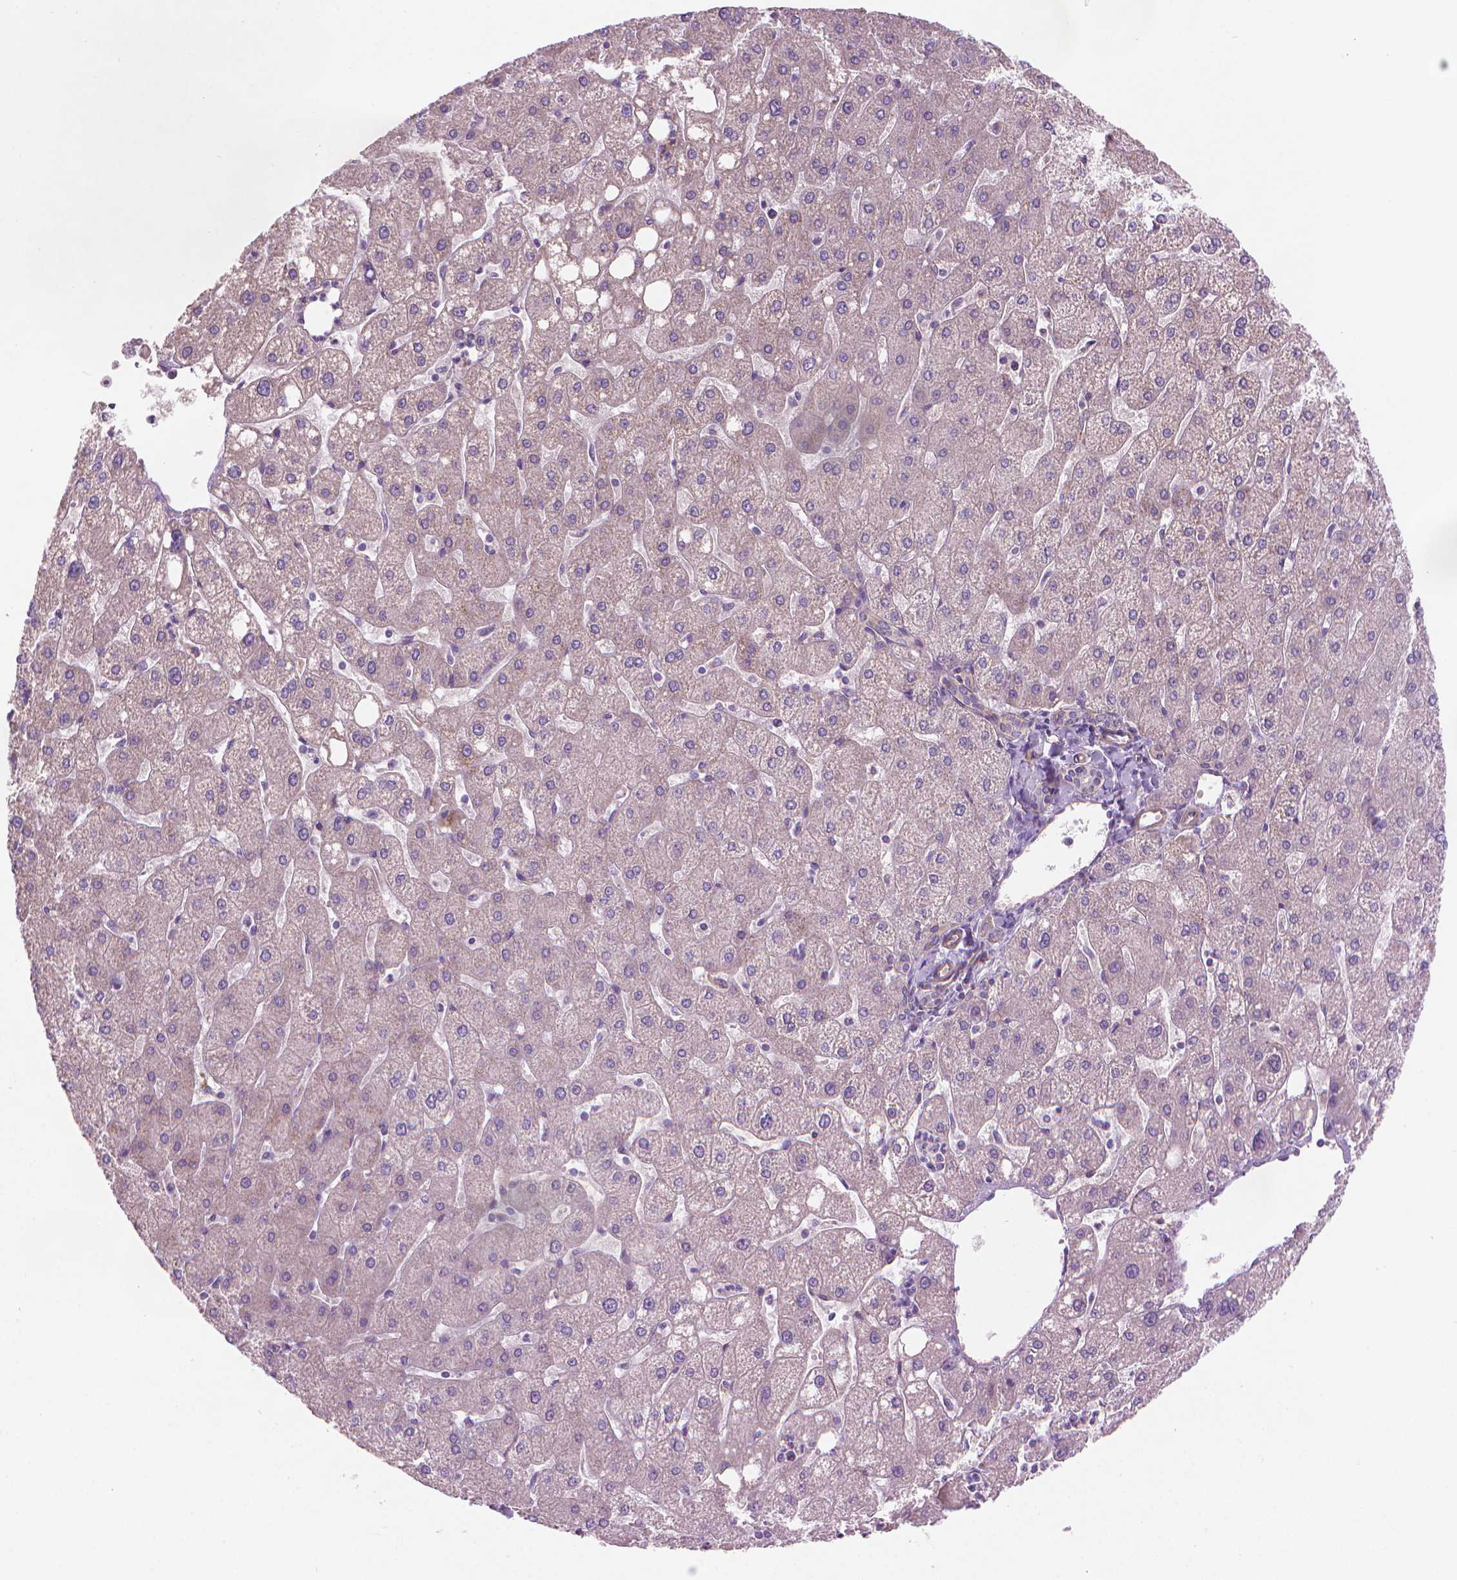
{"staining": {"intensity": "negative", "quantity": "none", "location": "none"}, "tissue": "liver", "cell_type": "Cholangiocytes", "image_type": "normal", "snomed": [{"axis": "morphology", "description": "Normal tissue, NOS"}, {"axis": "topography", "description": "Liver"}], "caption": "An immunohistochemistry (IHC) photomicrograph of unremarkable liver is shown. There is no staining in cholangiocytes of liver. (Brightfield microscopy of DAB immunohistochemistry at high magnification).", "gene": "TTC29", "patient": {"sex": "male", "age": 67}}